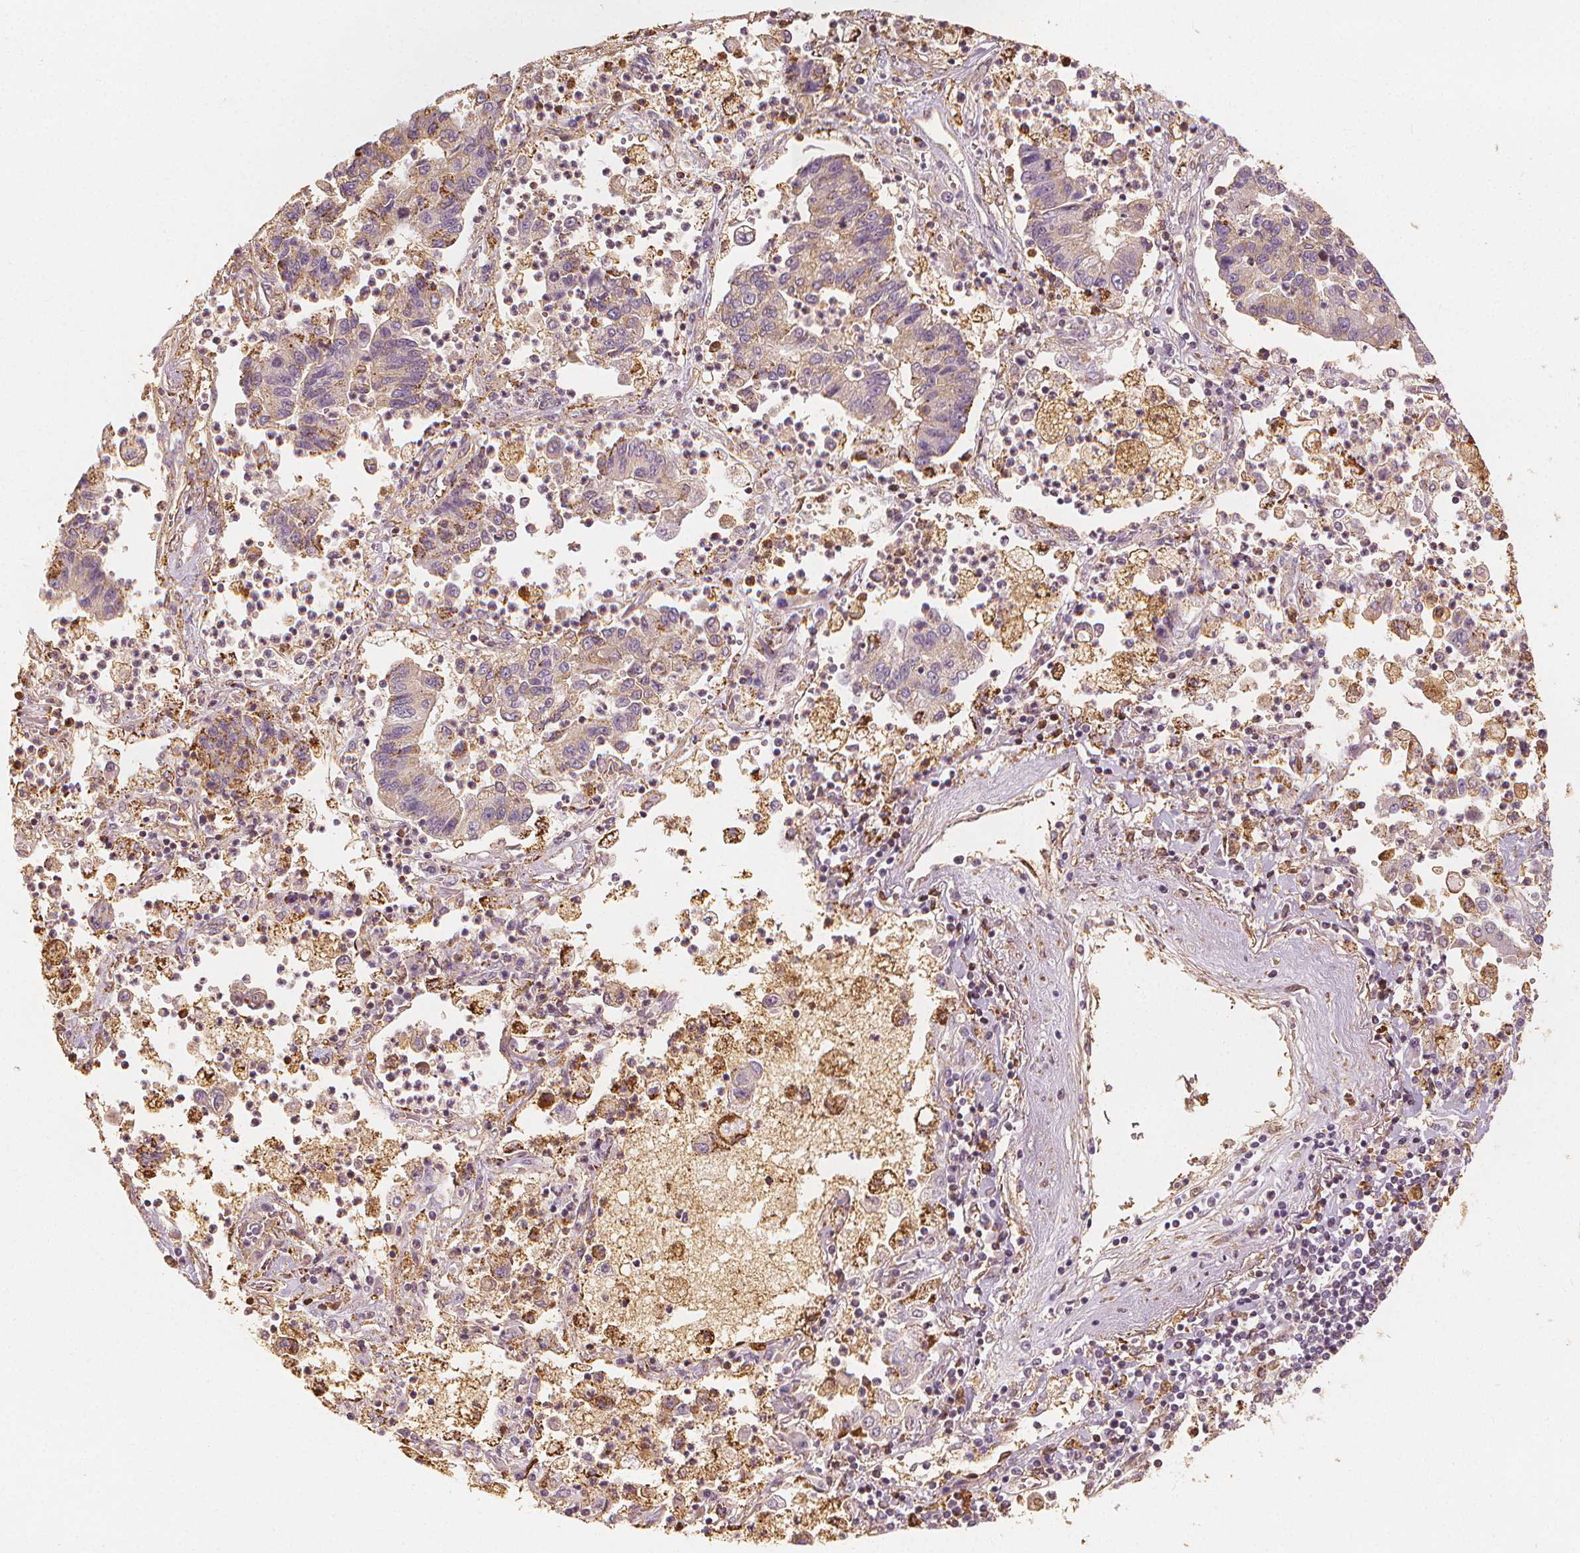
{"staining": {"intensity": "negative", "quantity": "none", "location": "none"}, "tissue": "lung cancer", "cell_type": "Tumor cells", "image_type": "cancer", "snomed": [{"axis": "morphology", "description": "Adenocarcinoma, NOS"}, {"axis": "topography", "description": "Lung"}], "caption": "Immunohistochemistry image of neoplastic tissue: lung adenocarcinoma stained with DAB demonstrates no significant protein positivity in tumor cells.", "gene": "ARHGAP26", "patient": {"sex": "female", "age": 57}}